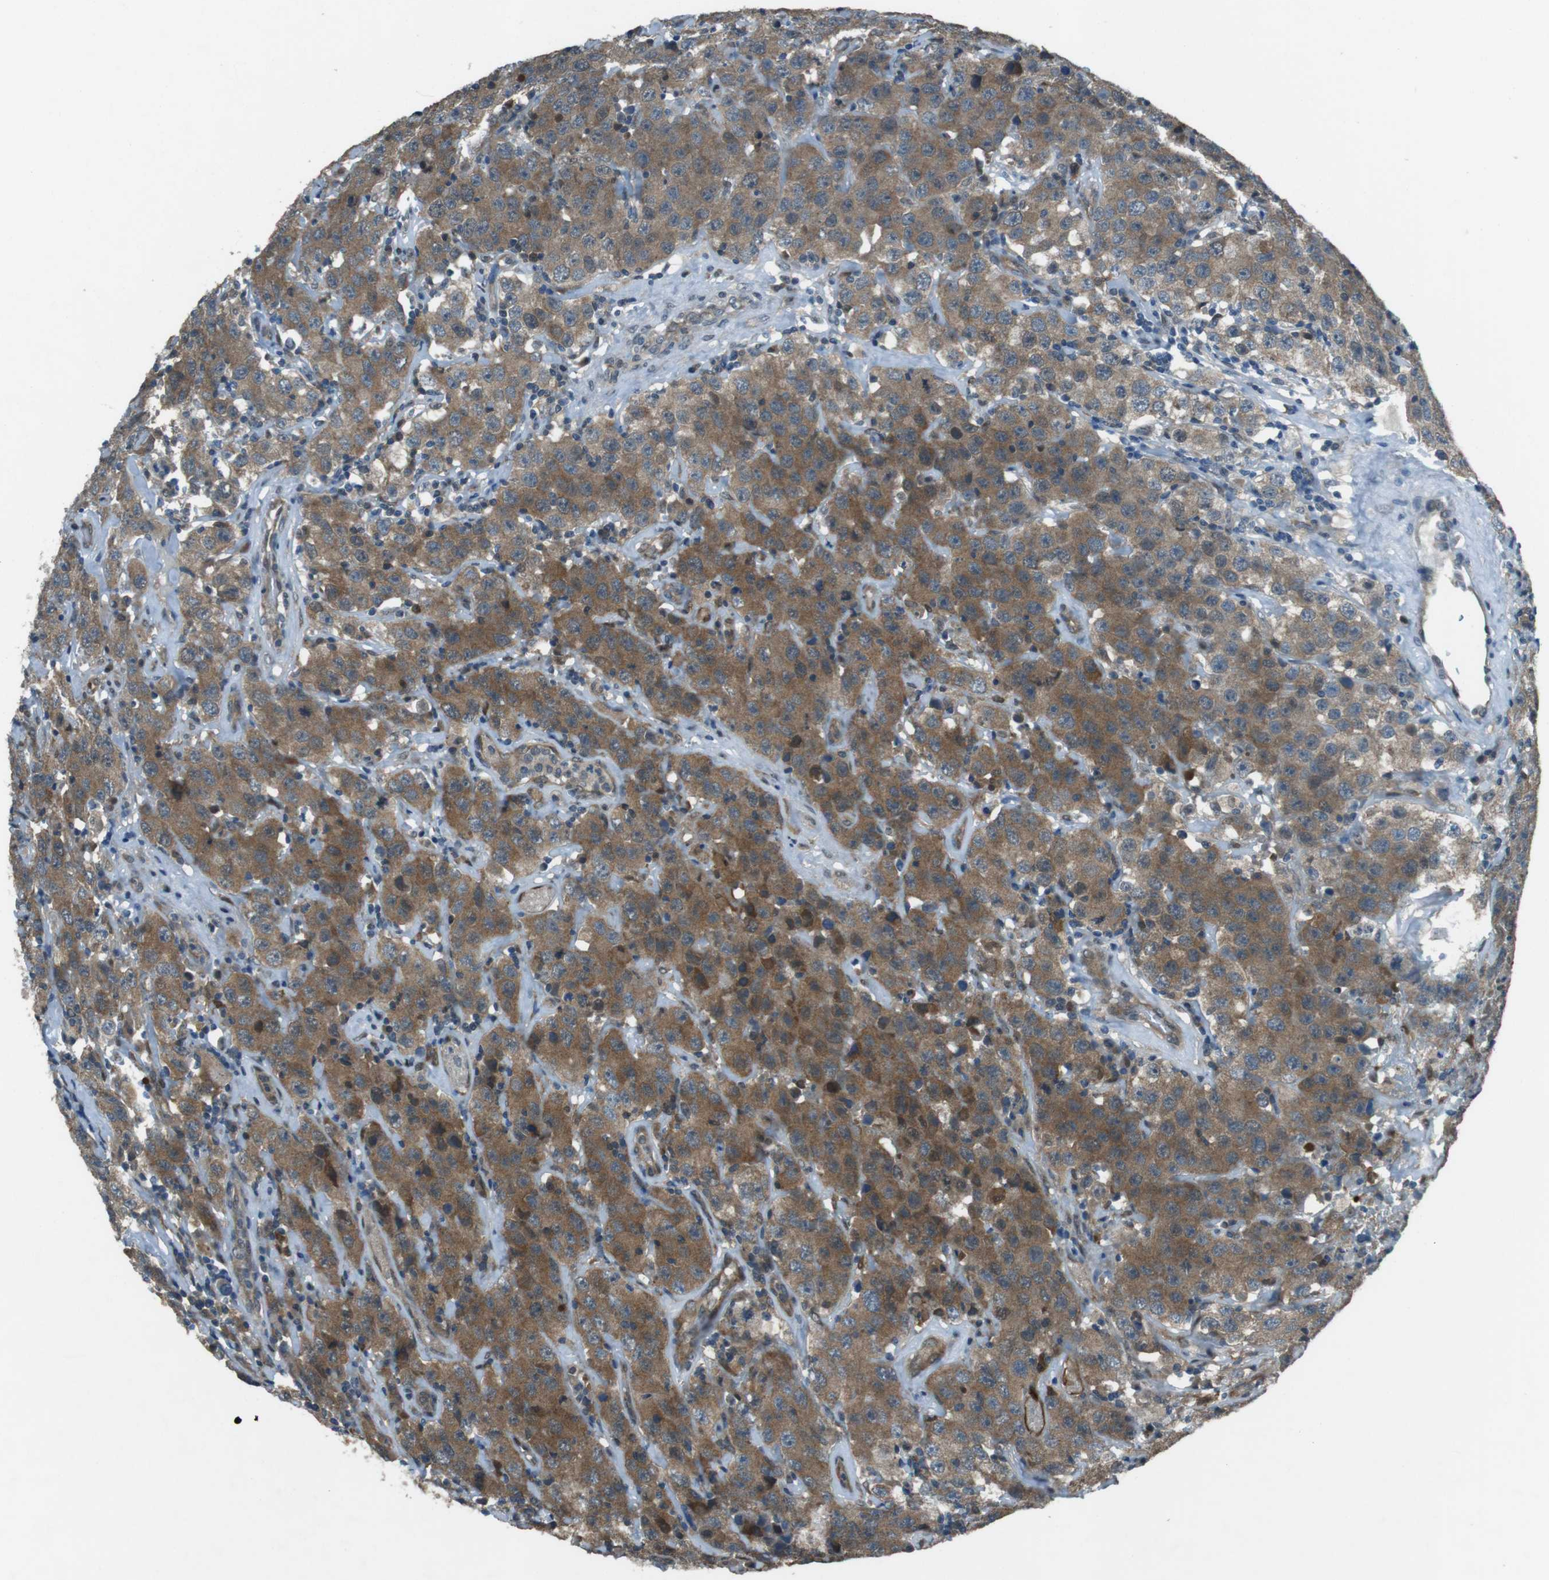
{"staining": {"intensity": "moderate", "quantity": ">75%", "location": "cytoplasmic/membranous"}, "tissue": "testis cancer", "cell_type": "Tumor cells", "image_type": "cancer", "snomed": [{"axis": "morphology", "description": "Seminoma, NOS"}, {"axis": "topography", "description": "Testis"}], "caption": "High-magnification brightfield microscopy of testis cancer stained with DAB (brown) and counterstained with hematoxylin (blue). tumor cells exhibit moderate cytoplasmic/membranous expression is present in about>75% of cells. Using DAB (3,3'-diaminobenzidine) (brown) and hematoxylin (blue) stains, captured at high magnification using brightfield microscopy.", "gene": "MFAP3", "patient": {"sex": "male", "age": 52}}